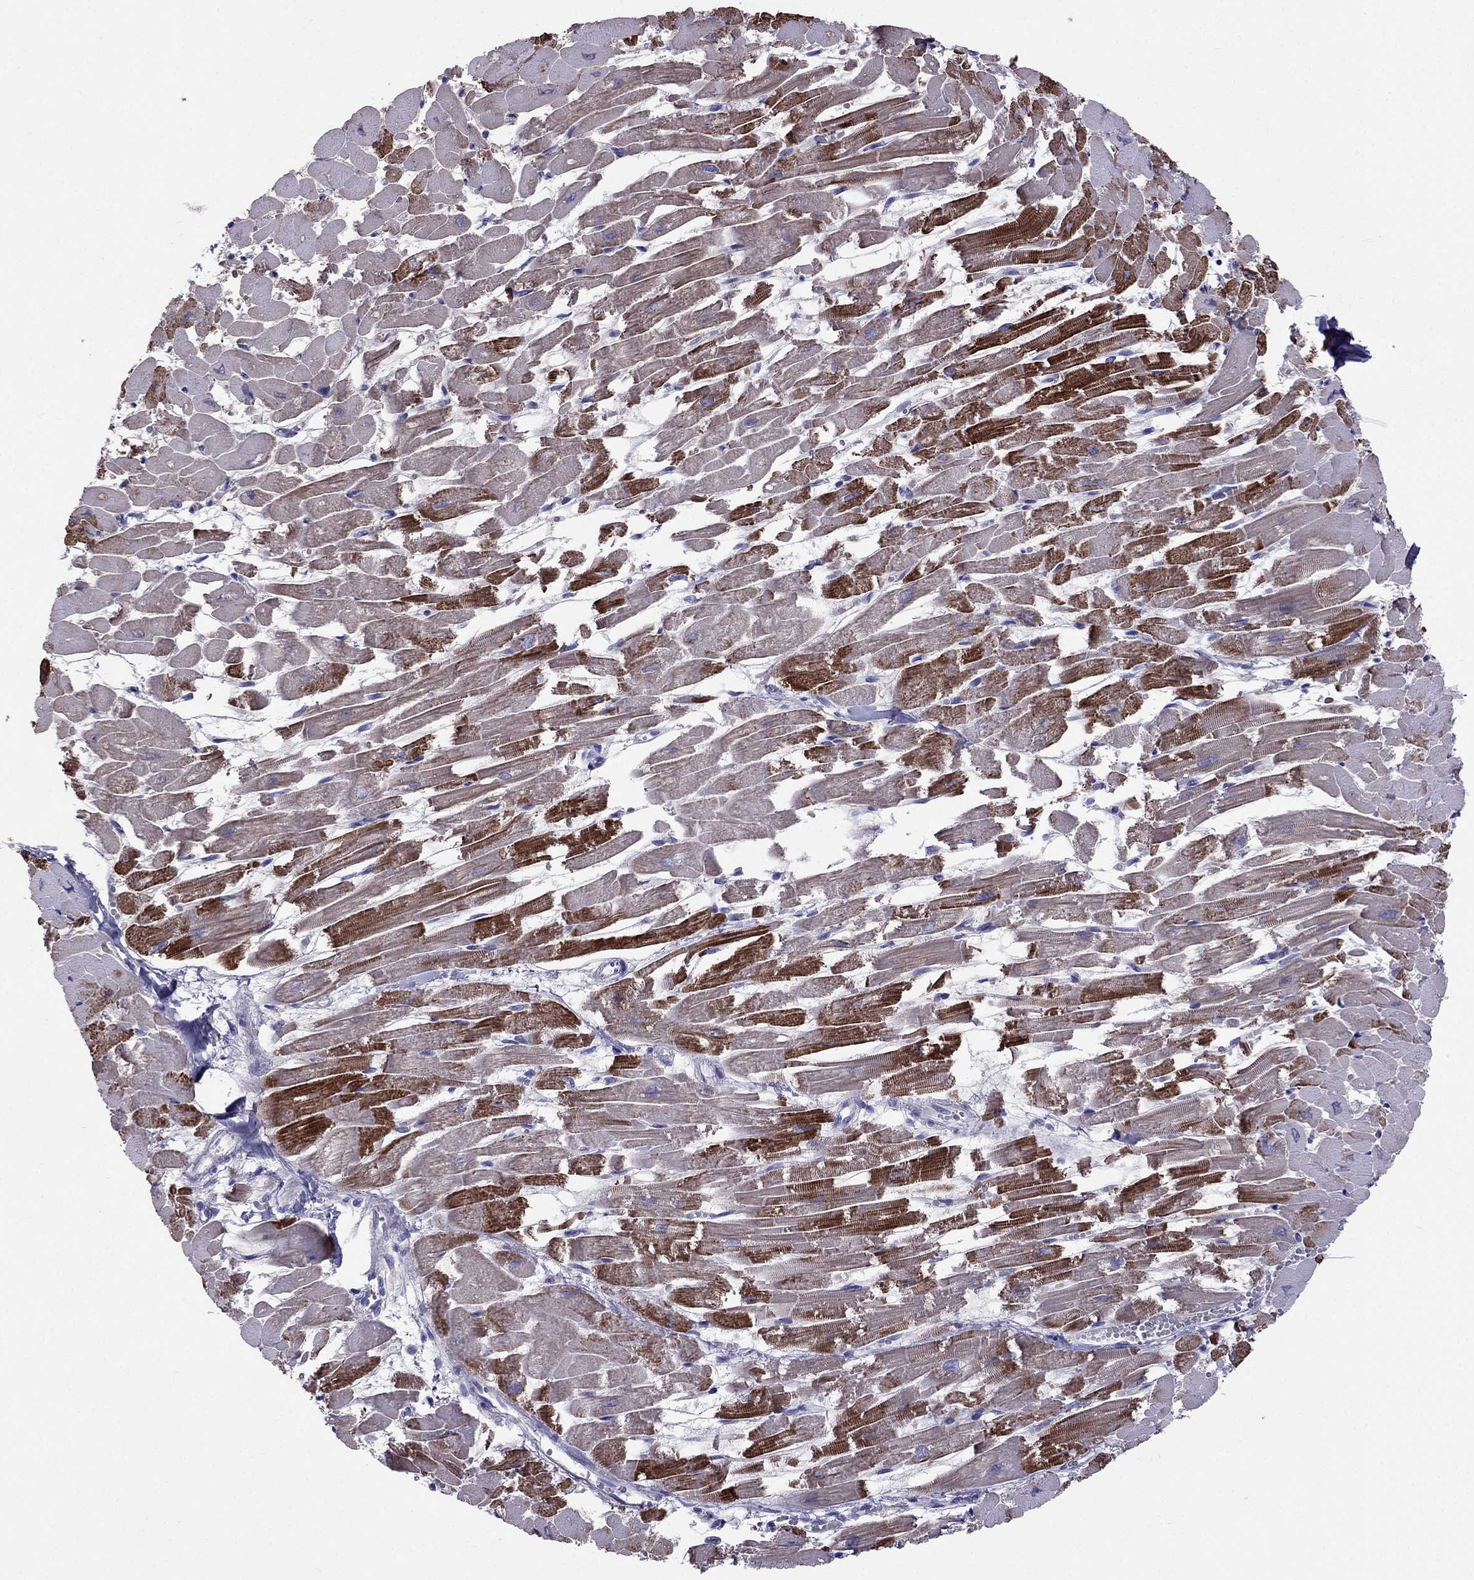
{"staining": {"intensity": "strong", "quantity": "25%-75%", "location": "cytoplasmic/membranous"}, "tissue": "heart muscle", "cell_type": "Cardiomyocytes", "image_type": "normal", "snomed": [{"axis": "morphology", "description": "Normal tissue, NOS"}, {"axis": "topography", "description": "Heart"}], "caption": "The image shows a brown stain indicating the presence of a protein in the cytoplasmic/membranous of cardiomyocytes in heart muscle. The staining was performed using DAB (3,3'-diaminobenzidine) to visualize the protein expression in brown, while the nuclei were stained in blue with hematoxylin (Magnification: 20x).", "gene": "TBC1D21", "patient": {"sex": "female", "age": 52}}